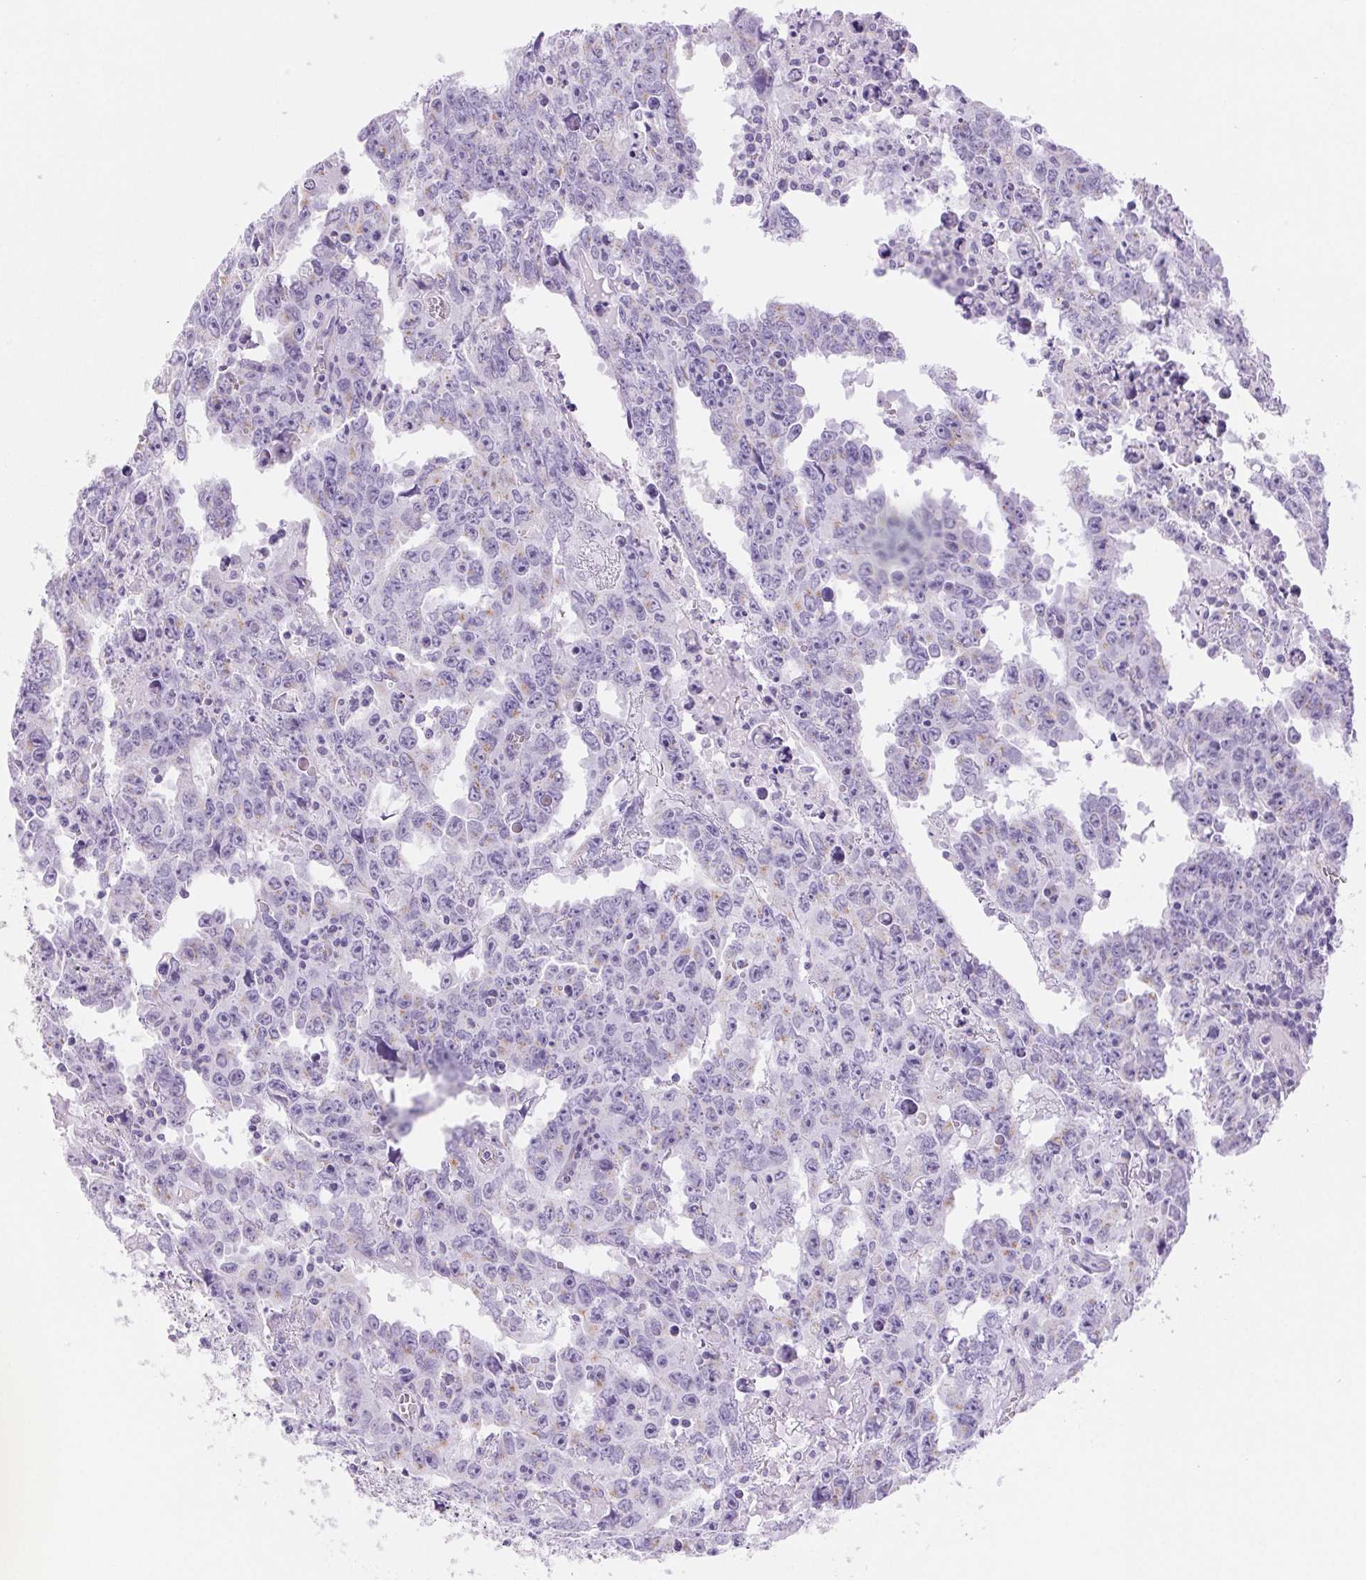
{"staining": {"intensity": "weak", "quantity": "<25%", "location": "cytoplasmic/membranous"}, "tissue": "testis cancer", "cell_type": "Tumor cells", "image_type": "cancer", "snomed": [{"axis": "morphology", "description": "Carcinoma, Embryonal, NOS"}, {"axis": "topography", "description": "Testis"}], "caption": "There is no significant staining in tumor cells of testis cancer (embryonal carcinoma). The staining is performed using DAB brown chromogen with nuclei counter-stained in using hematoxylin.", "gene": "SERPINB3", "patient": {"sex": "male", "age": 22}}